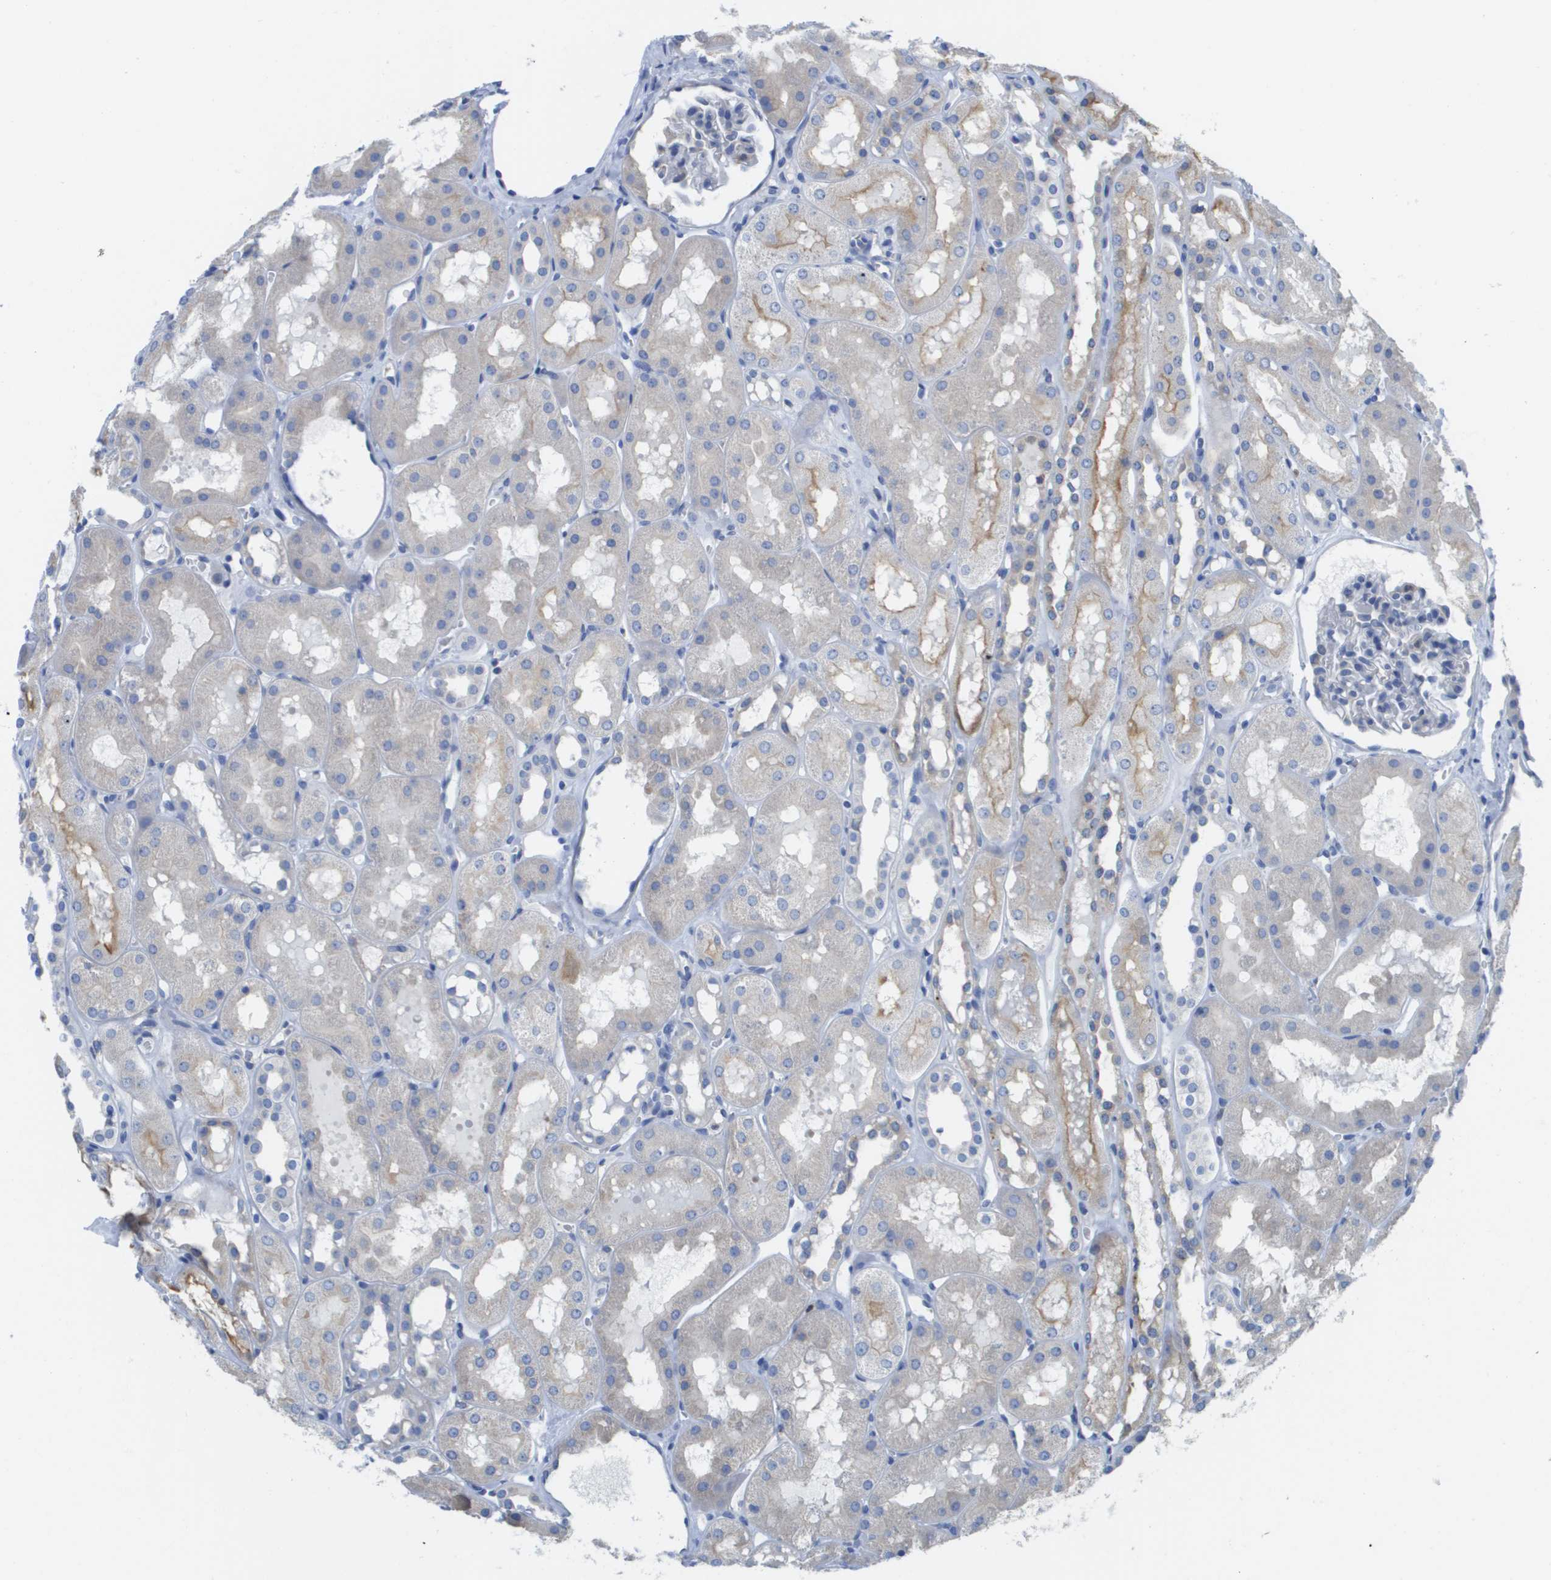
{"staining": {"intensity": "negative", "quantity": "none", "location": "none"}, "tissue": "kidney", "cell_type": "Cells in glomeruli", "image_type": "normal", "snomed": [{"axis": "morphology", "description": "Normal tissue, NOS"}, {"axis": "topography", "description": "Kidney"}, {"axis": "topography", "description": "Urinary bladder"}], "caption": "This micrograph is of unremarkable kidney stained with IHC to label a protein in brown with the nuclei are counter-stained blue. There is no positivity in cells in glomeruli.", "gene": "SDR42E1", "patient": {"sex": "male", "age": 16}}